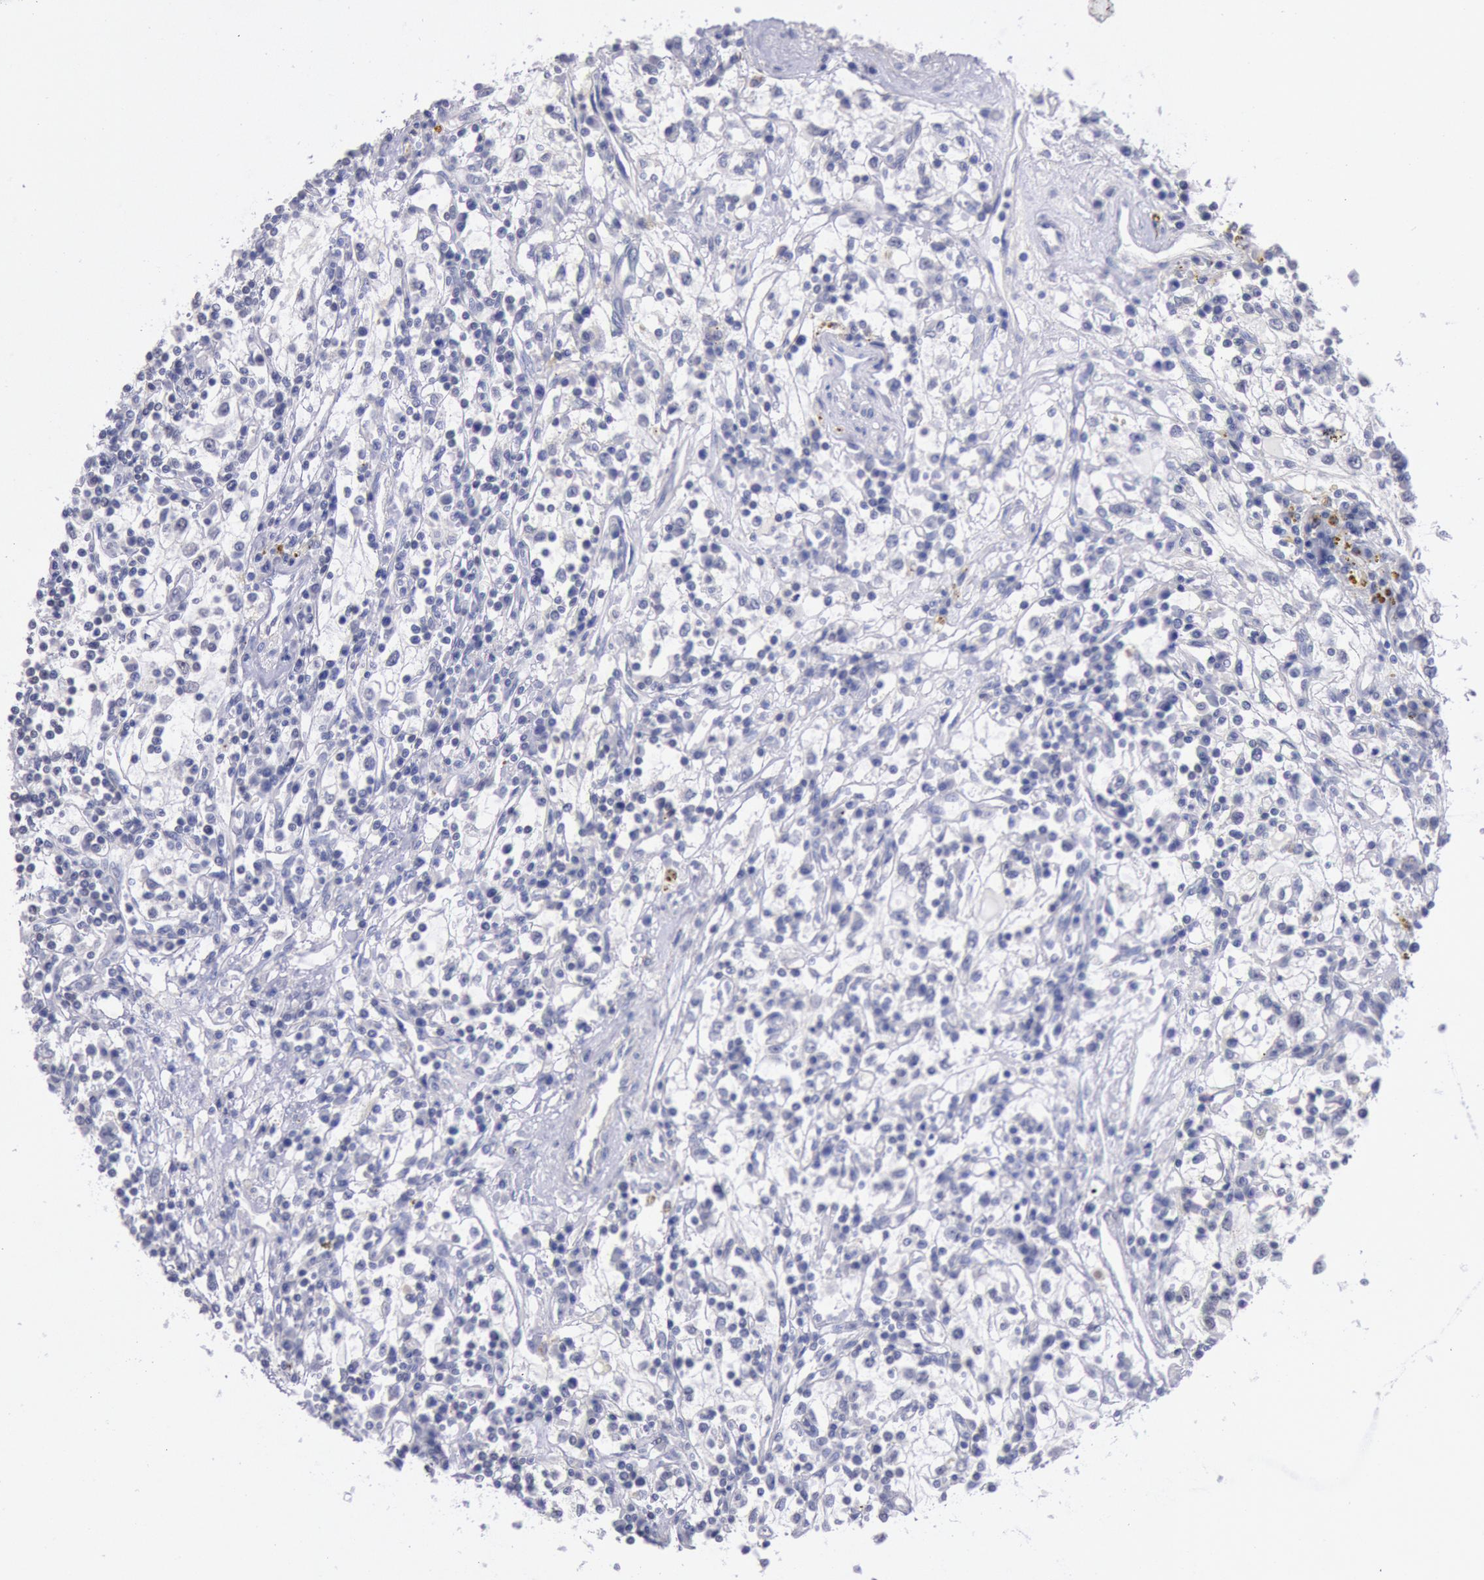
{"staining": {"intensity": "negative", "quantity": "none", "location": "none"}, "tissue": "renal cancer", "cell_type": "Tumor cells", "image_type": "cancer", "snomed": [{"axis": "morphology", "description": "Adenocarcinoma, NOS"}, {"axis": "topography", "description": "Kidney"}], "caption": "A histopathology image of human adenocarcinoma (renal) is negative for staining in tumor cells.", "gene": "RPS6KA5", "patient": {"sex": "male", "age": 82}}